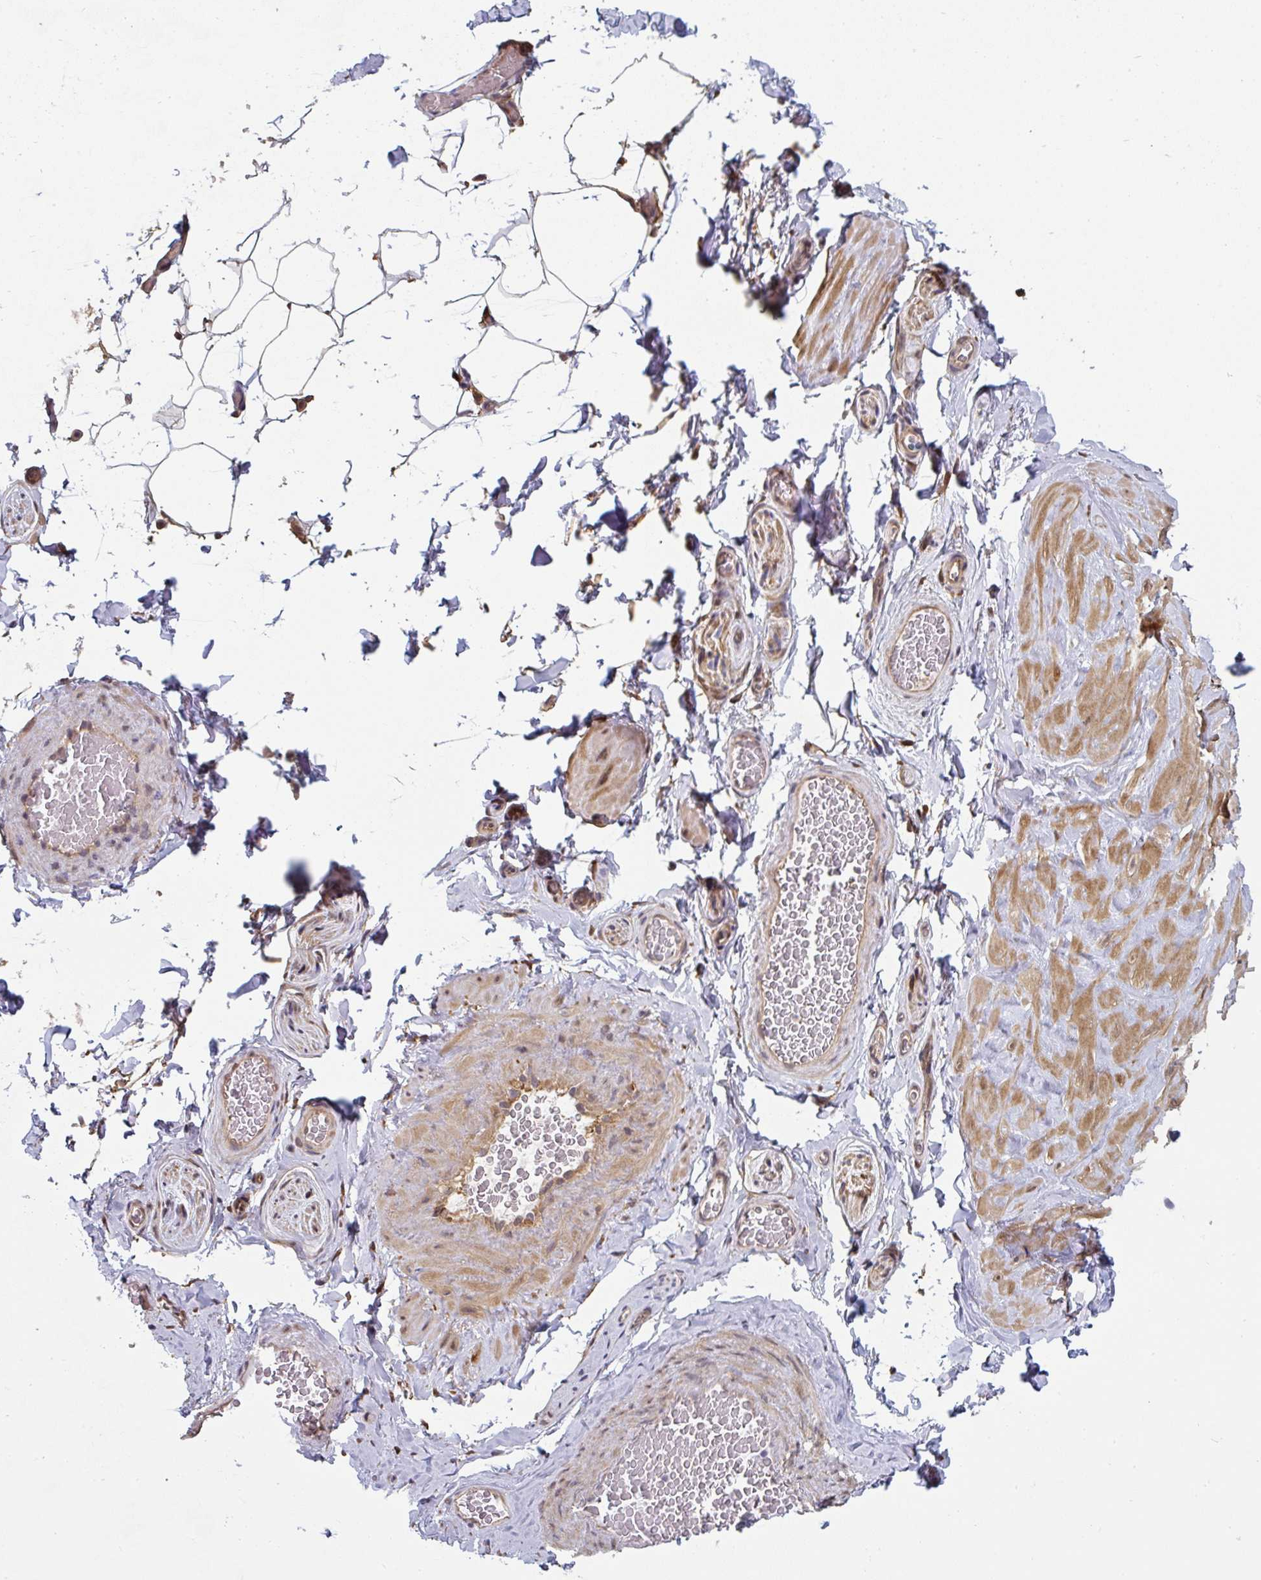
{"staining": {"intensity": "moderate", "quantity": ">75%", "location": "cytoplasmic/membranous,nuclear"}, "tissue": "adipose tissue", "cell_type": "Adipocytes", "image_type": "normal", "snomed": [{"axis": "morphology", "description": "Normal tissue, NOS"}, {"axis": "topography", "description": "Vascular tissue"}, {"axis": "topography", "description": "Peripheral nerve tissue"}], "caption": "Protein expression by immunohistochemistry demonstrates moderate cytoplasmic/membranous,nuclear positivity in about >75% of adipocytes in normal adipose tissue. The staining was performed using DAB (3,3'-diaminobenzidine) to visualize the protein expression in brown, while the nuclei were stained in blue with hematoxylin (Magnification: 20x).", "gene": "ST13", "patient": {"sex": "male", "age": 41}}